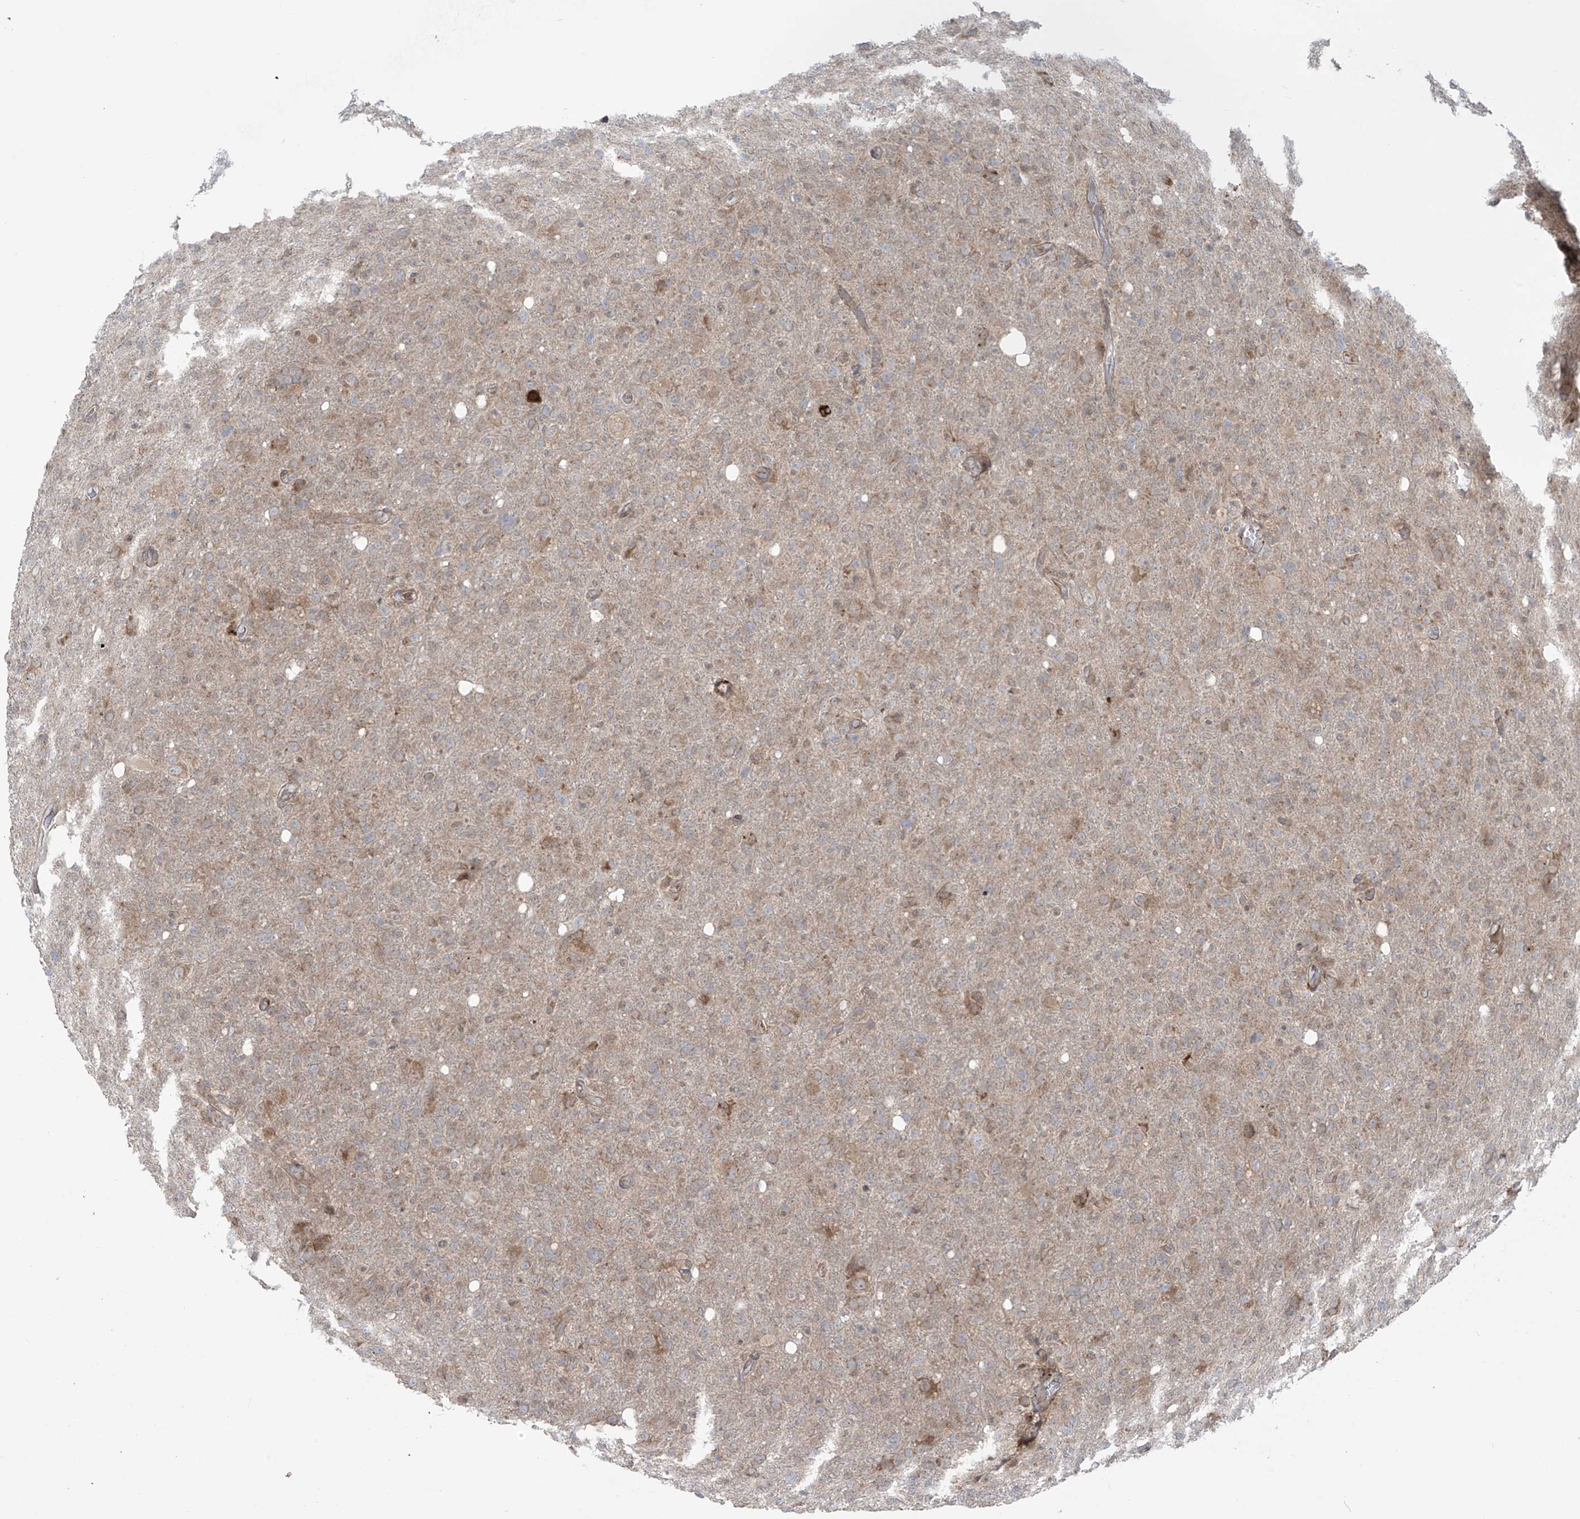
{"staining": {"intensity": "weak", "quantity": "<25%", "location": "cytoplasmic/membranous"}, "tissue": "glioma", "cell_type": "Tumor cells", "image_type": "cancer", "snomed": [{"axis": "morphology", "description": "Glioma, malignant, High grade"}, {"axis": "topography", "description": "Brain"}], "caption": "Tumor cells show no significant positivity in high-grade glioma (malignant).", "gene": "PPAT", "patient": {"sex": "female", "age": 57}}